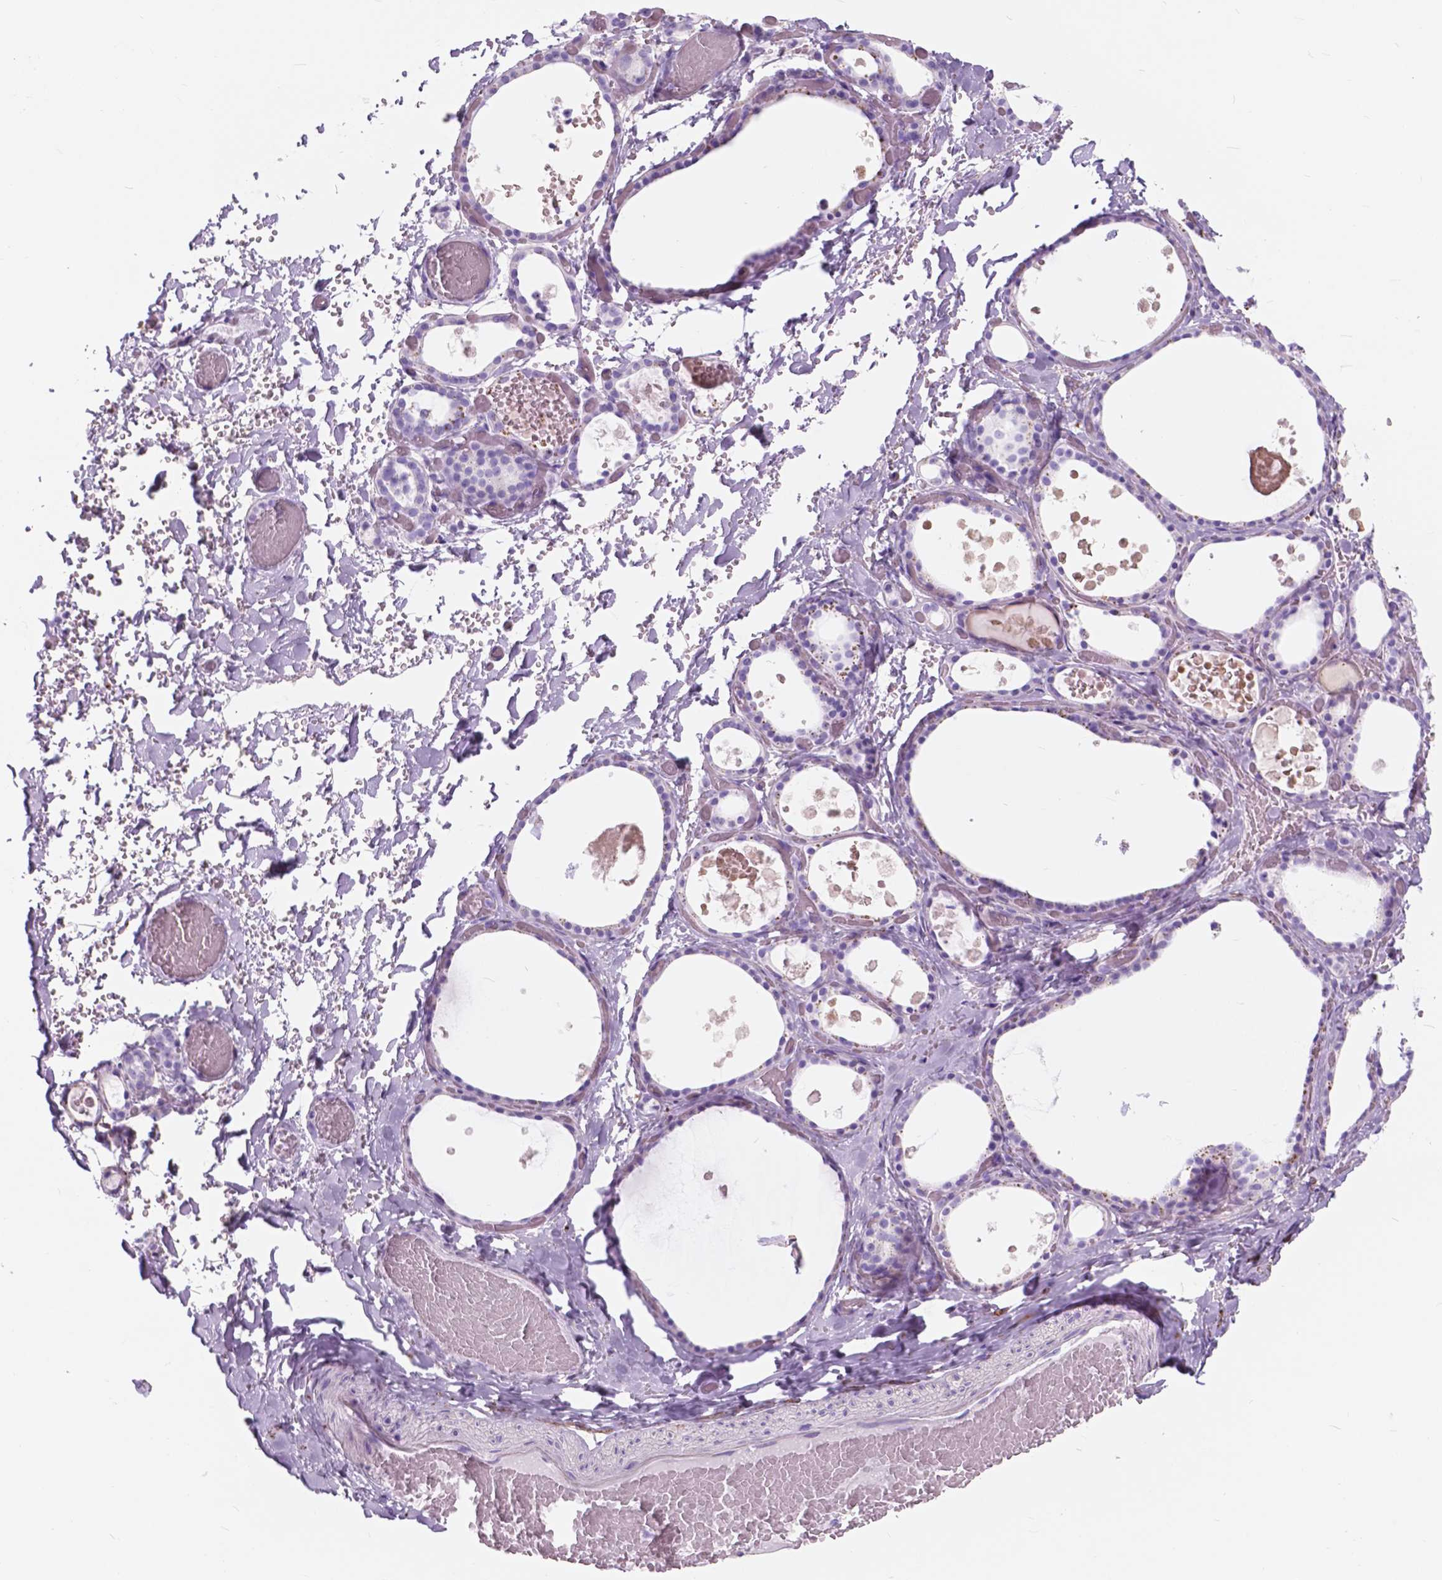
{"staining": {"intensity": "negative", "quantity": "none", "location": "none"}, "tissue": "thyroid gland", "cell_type": "Glandular cells", "image_type": "normal", "snomed": [{"axis": "morphology", "description": "Normal tissue, NOS"}, {"axis": "topography", "description": "Thyroid gland"}], "caption": "The image displays no staining of glandular cells in benign thyroid gland. Brightfield microscopy of IHC stained with DAB (brown) and hematoxylin (blue), captured at high magnification.", "gene": "FXYD2", "patient": {"sex": "female", "age": 56}}